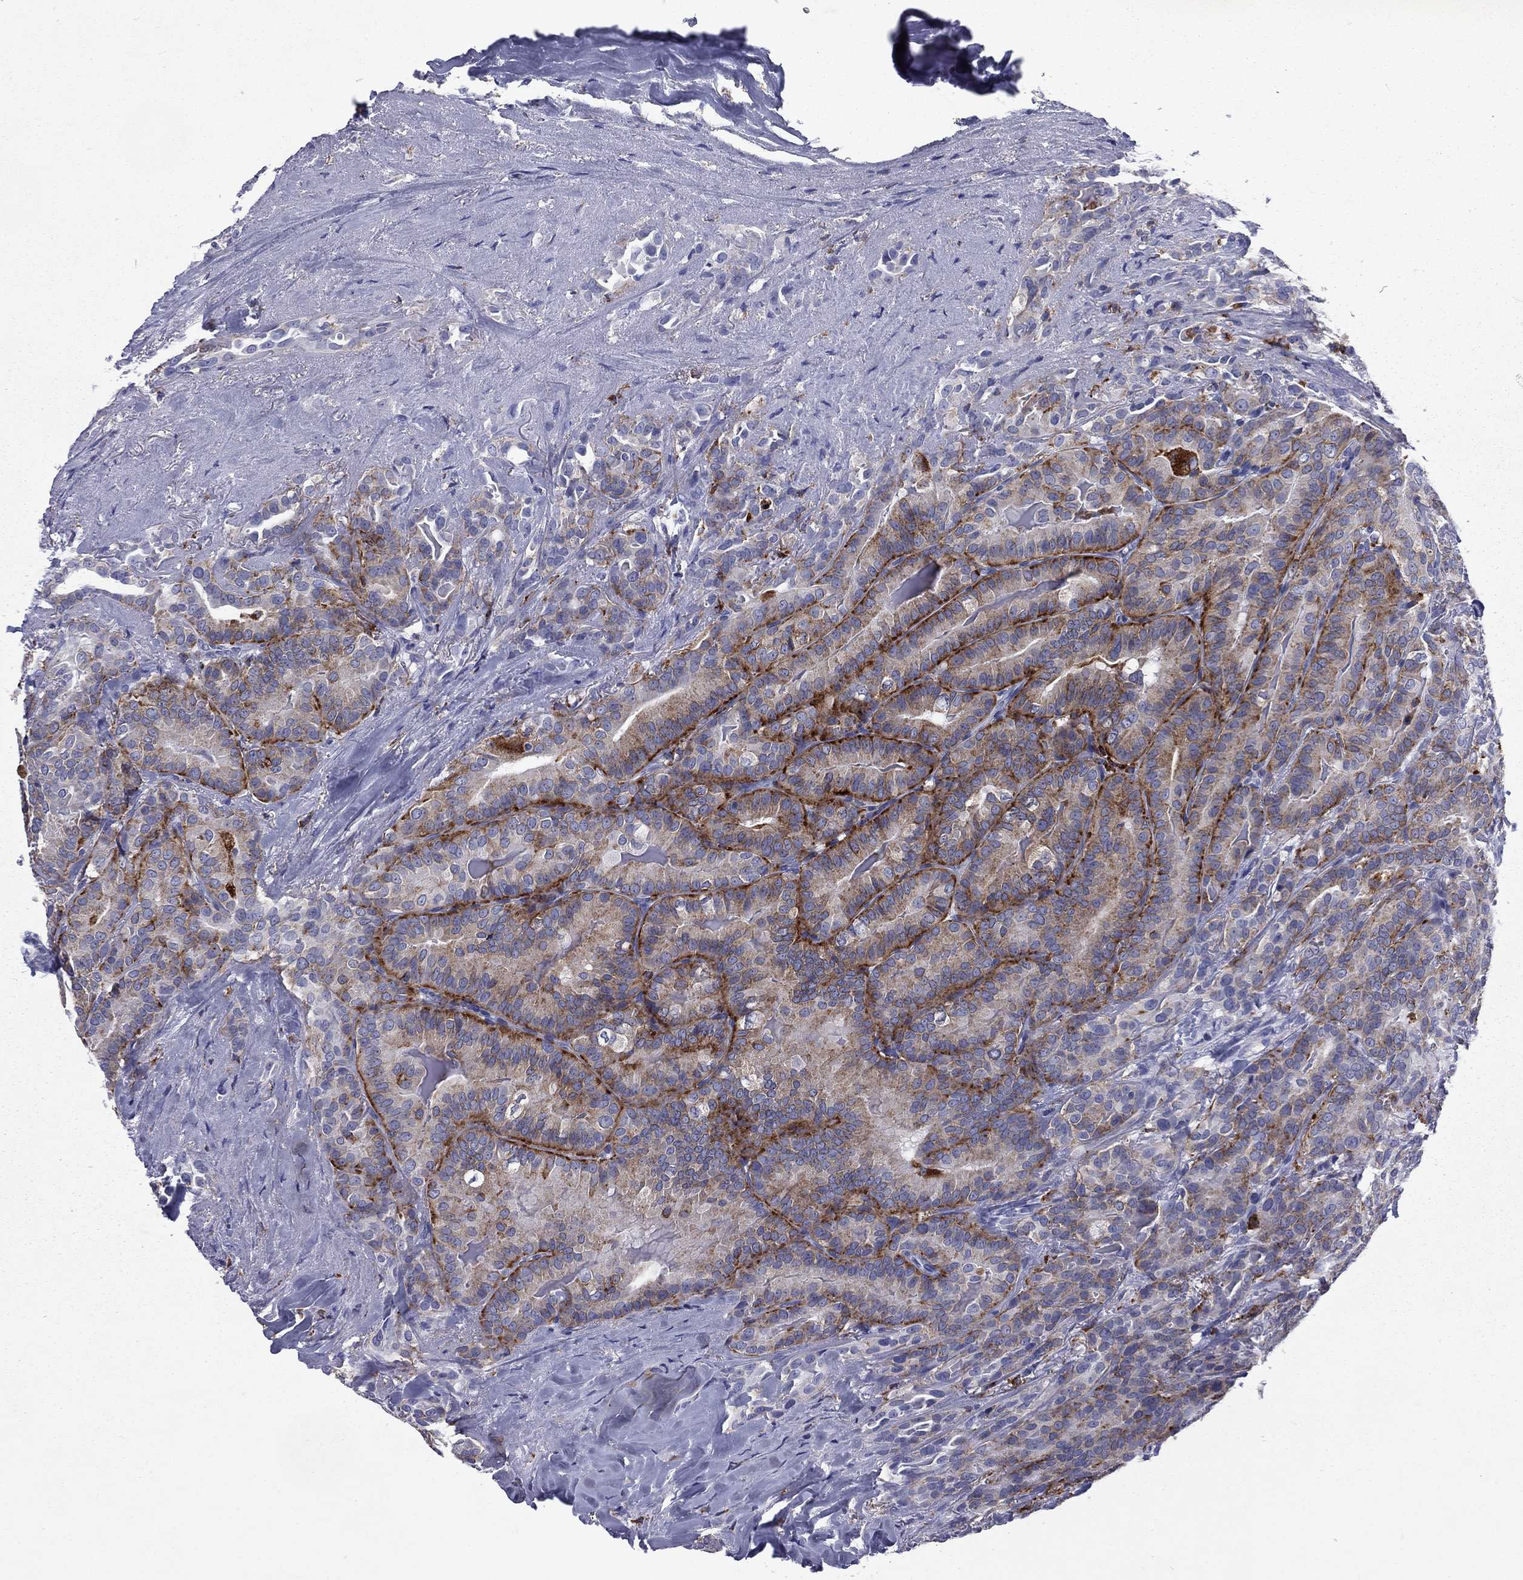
{"staining": {"intensity": "strong", "quantity": "<25%", "location": "cytoplasmic/membranous"}, "tissue": "thyroid cancer", "cell_type": "Tumor cells", "image_type": "cancer", "snomed": [{"axis": "morphology", "description": "Papillary adenocarcinoma, NOS"}, {"axis": "topography", "description": "Thyroid gland"}], "caption": "The immunohistochemical stain shows strong cytoplasmic/membranous expression in tumor cells of thyroid cancer (papillary adenocarcinoma) tissue. (DAB (3,3'-diaminobenzidine) IHC with brightfield microscopy, high magnification).", "gene": "MADCAM1", "patient": {"sex": "male", "age": 61}}